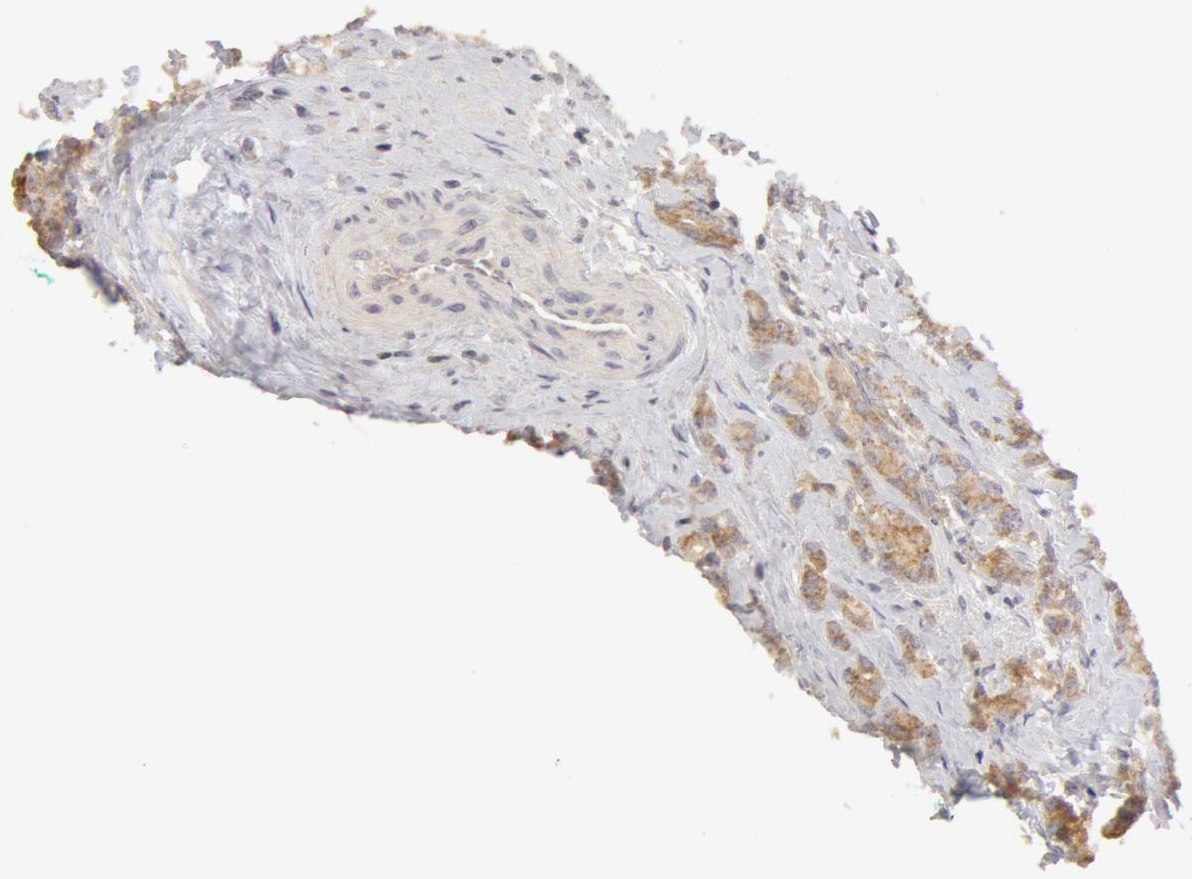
{"staining": {"intensity": "weak", "quantity": "25%-75%", "location": "cytoplasmic/membranous"}, "tissue": "prostate cancer", "cell_type": "Tumor cells", "image_type": "cancer", "snomed": [{"axis": "morphology", "description": "Adenocarcinoma, Medium grade"}, {"axis": "topography", "description": "Prostate"}], "caption": "A histopathology image of human medium-grade adenocarcinoma (prostate) stained for a protein displays weak cytoplasmic/membranous brown staining in tumor cells. (IHC, brightfield microscopy, high magnification).", "gene": "ADPRH", "patient": {"sex": "male", "age": 59}}